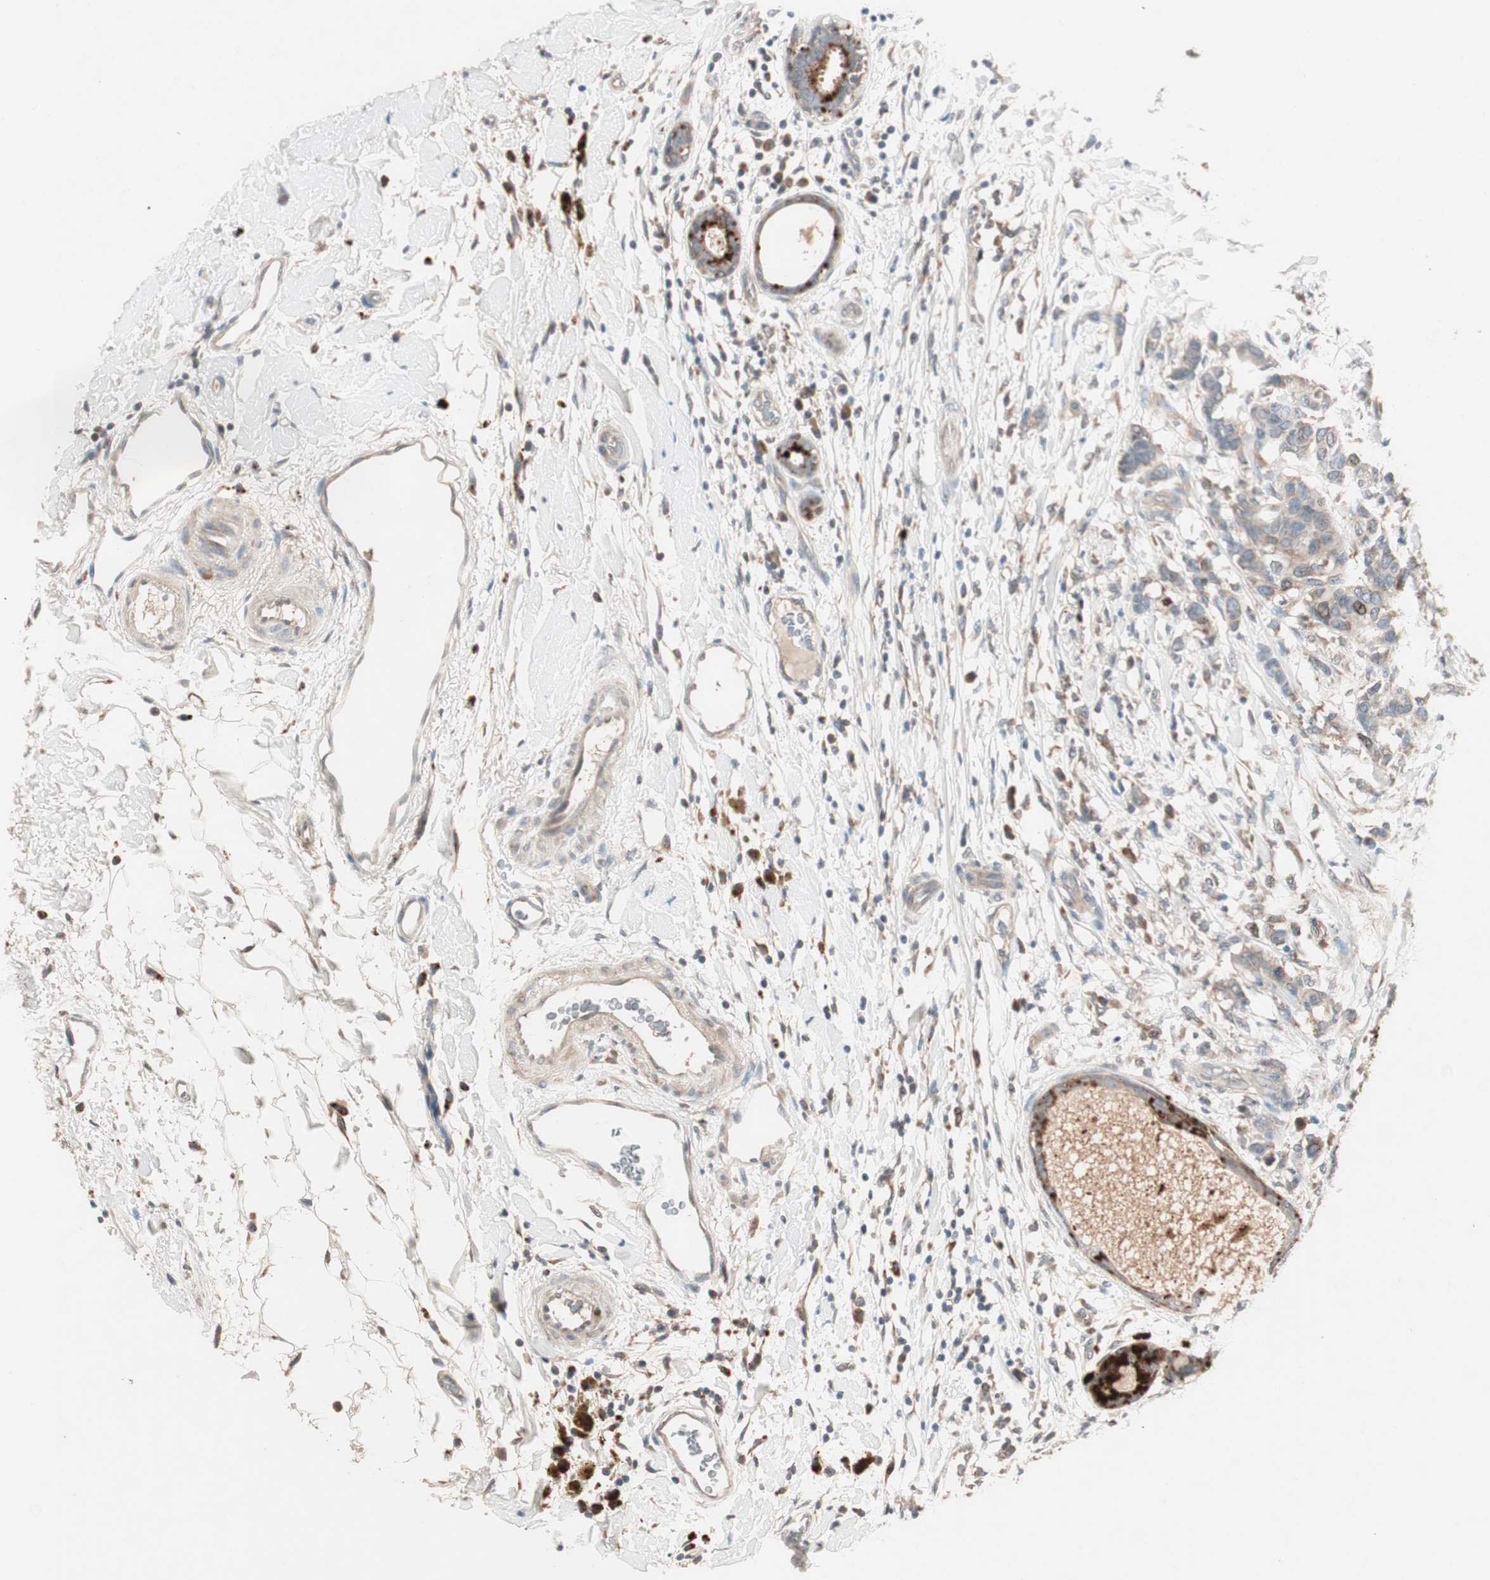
{"staining": {"intensity": "weak", "quantity": ">75%", "location": "cytoplasmic/membranous"}, "tissue": "breast cancer", "cell_type": "Tumor cells", "image_type": "cancer", "snomed": [{"axis": "morphology", "description": "Duct carcinoma"}, {"axis": "topography", "description": "Breast"}], "caption": "Human invasive ductal carcinoma (breast) stained with a brown dye shows weak cytoplasmic/membranous positive staining in approximately >75% of tumor cells.", "gene": "NFRKB", "patient": {"sex": "female", "age": 87}}